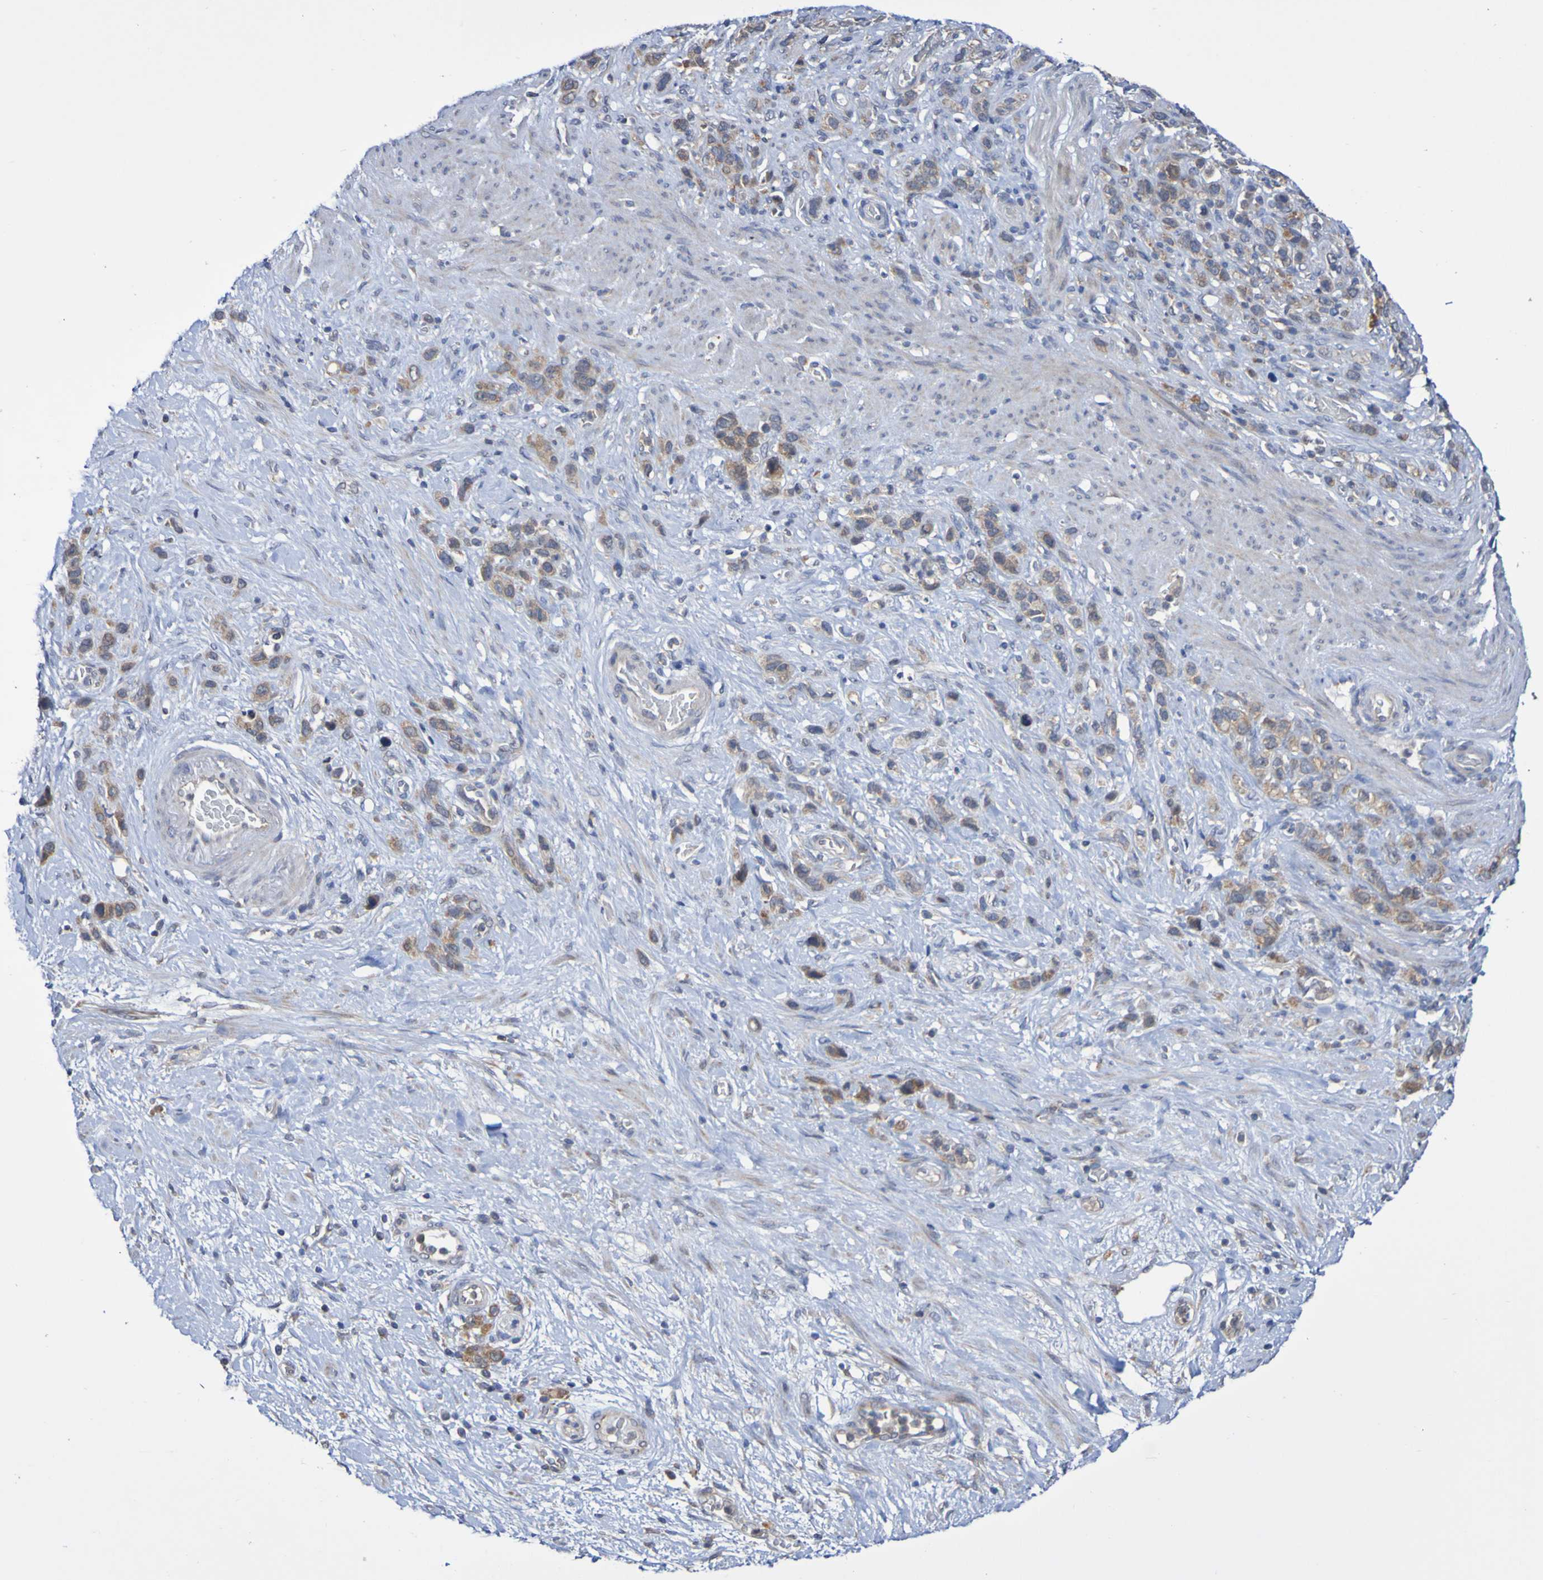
{"staining": {"intensity": "moderate", "quantity": ">75%", "location": "cytoplasmic/membranous"}, "tissue": "stomach cancer", "cell_type": "Tumor cells", "image_type": "cancer", "snomed": [{"axis": "morphology", "description": "Adenocarcinoma, NOS"}, {"axis": "morphology", "description": "Adenocarcinoma, High grade"}, {"axis": "topography", "description": "Stomach, upper"}, {"axis": "topography", "description": "Stomach, lower"}], "caption": "Immunohistochemistry histopathology image of neoplastic tissue: human stomach adenocarcinoma (high-grade) stained using immunohistochemistry displays medium levels of moderate protein expression localized specifically in the cytoplasmic/membranous of tumor cells, appearing as a cytoplasmic/membranous brown color.", "gene": "C3orf18", "patient": {"sex": "female", "age": 65}}